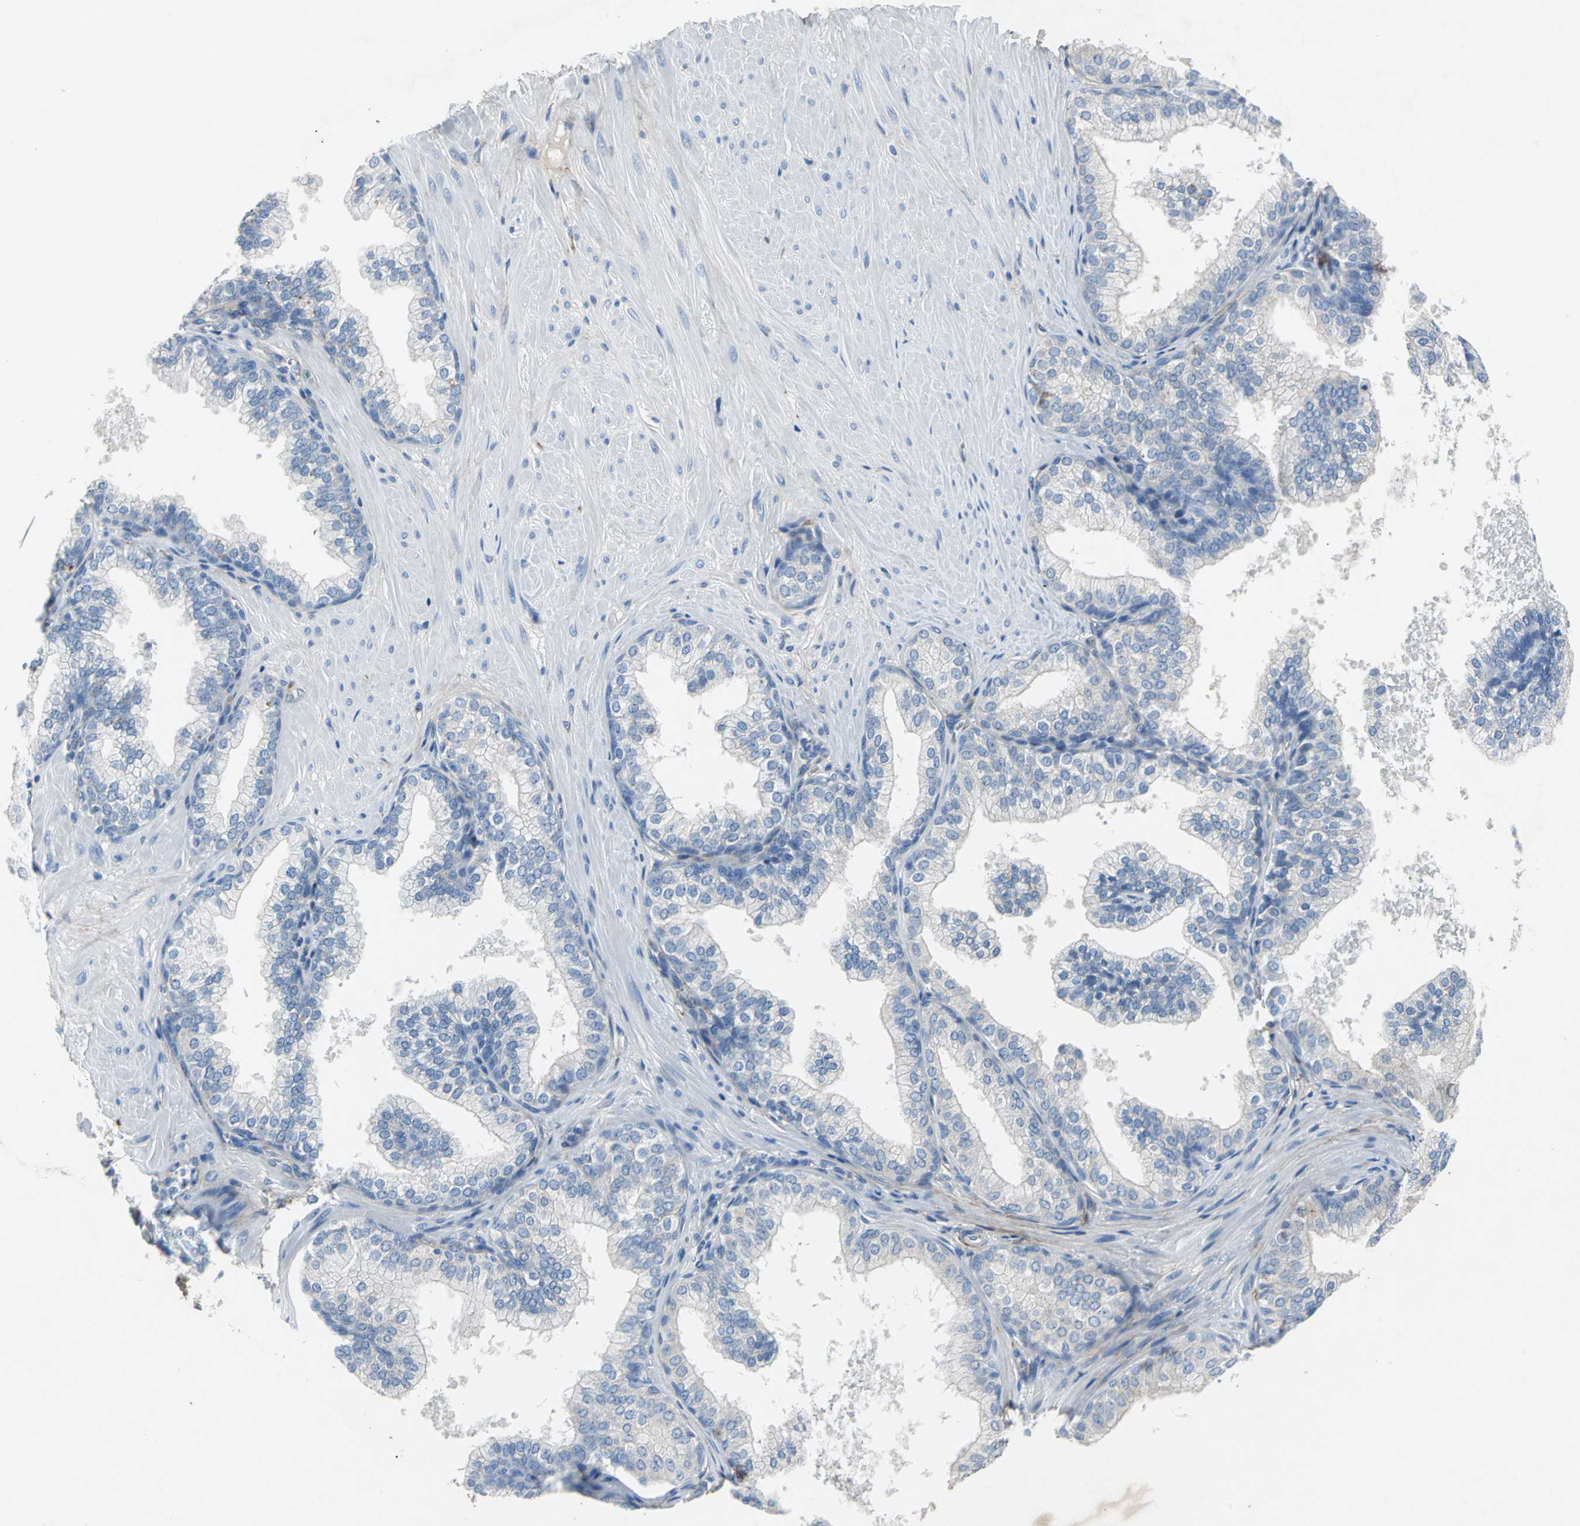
{"staining": {"intensity": "negative", "quantity": "none", "location": "none"}, "tissue": "prostate", "cell_type": "Glandular cells", "image_type": "normal", "snomed": [{"axis": "morphology", "description": "Normal tissue, NOS"}, {"axis": "topography", "description": "Prostate"}], "caption": "There is no significant positivity in glandular cells of prostate. (DAB (3,3'-diaminobenzidine) immunohistochemistry with hematoxylin counter stain).", "gene": "EFNB3", "patient": {"sex": "male", "age": 60}}